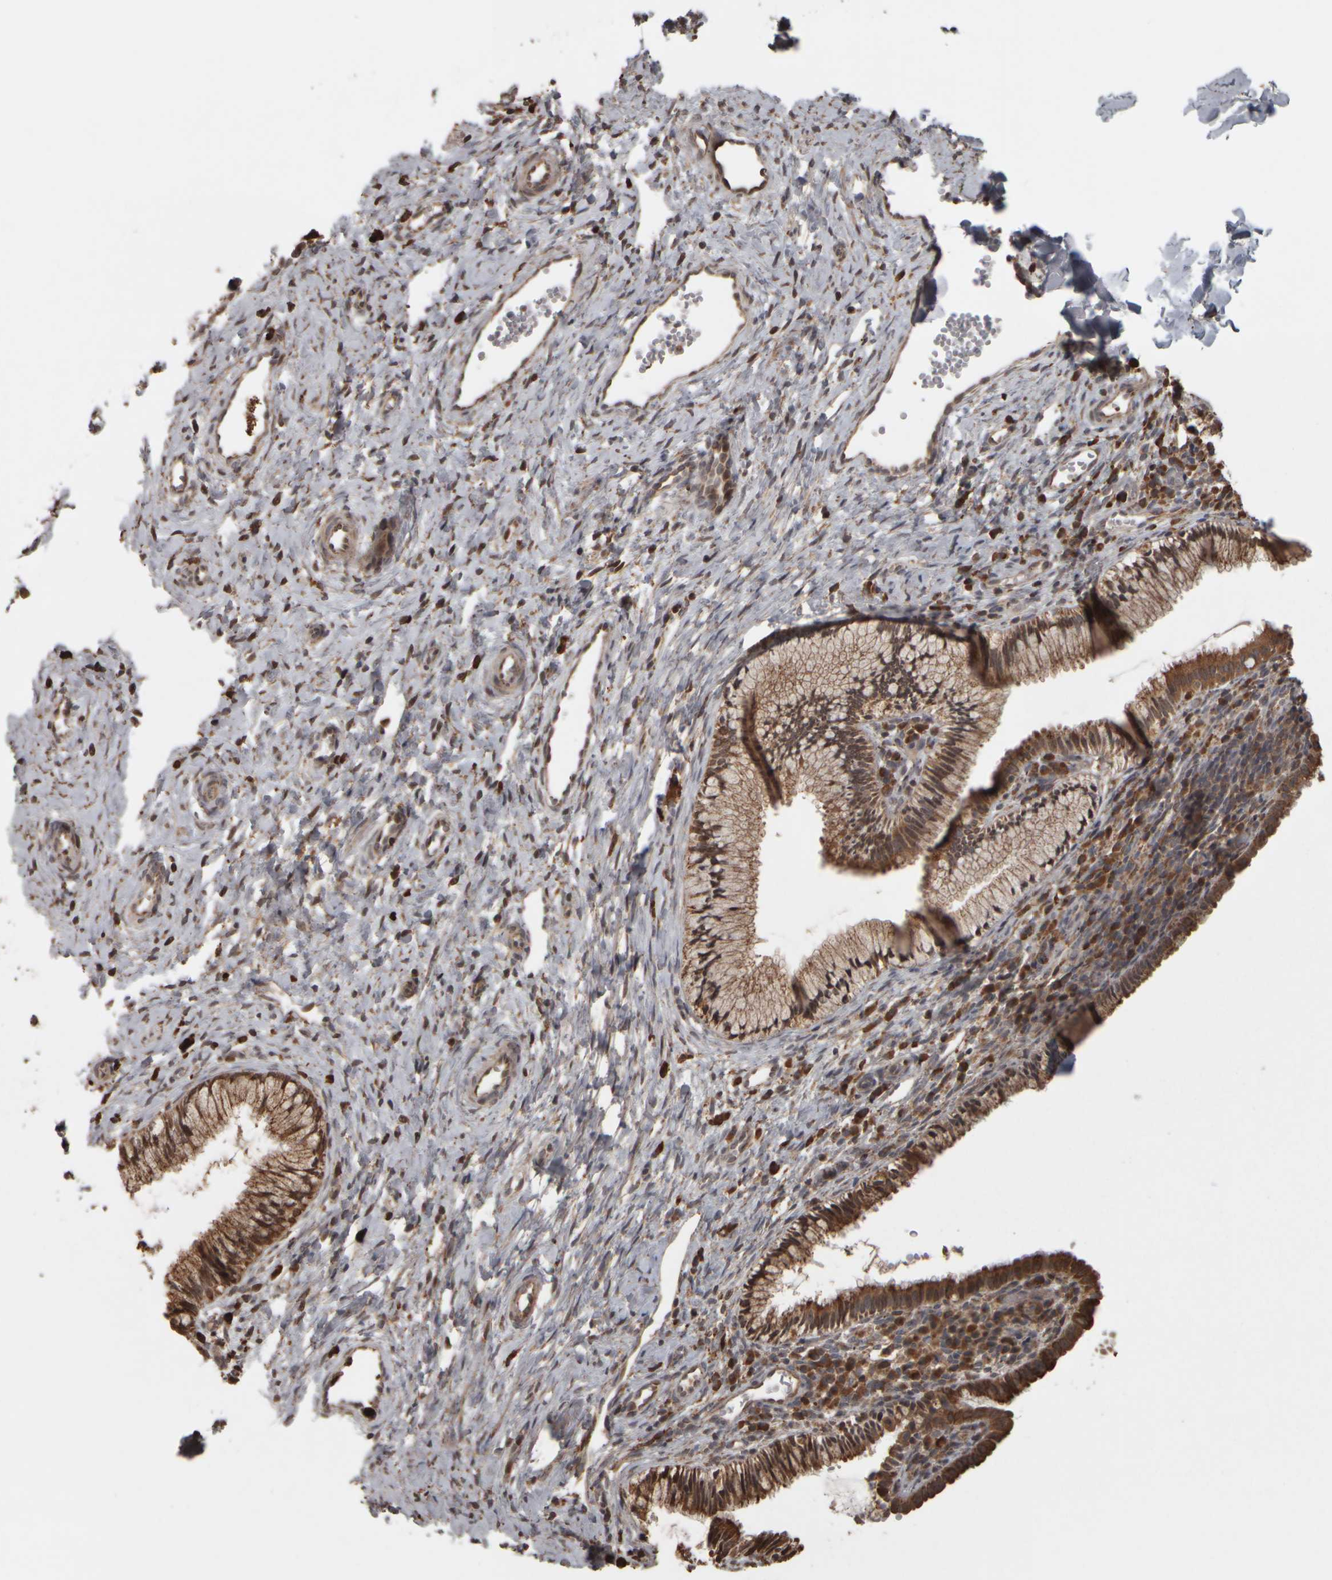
{"staining": {"intensity": "moderate", "quantity": ">75%", "location": "cytoplasmic/membranous"}, "tissue": "cervix", "cell_type": "Glandular cells", "image_type": "normal", "snomed": [{"axis": "morphology", "description": "Normal tissue, NOS"}, {"axis": "topography", "description": "Cervix"}], "caption": "IHC photomicrograph of normal cervix: cervix stained using immunohistochemistry (IHC) shows medium levels of moderate protein expression localized specifically in the cytoplasmic/membranous of glandular cells, appearing as a cytoplasmic/membranous brown color.", "gene": "AGBL3", "patient": {"sex": "female", "age": 27}}